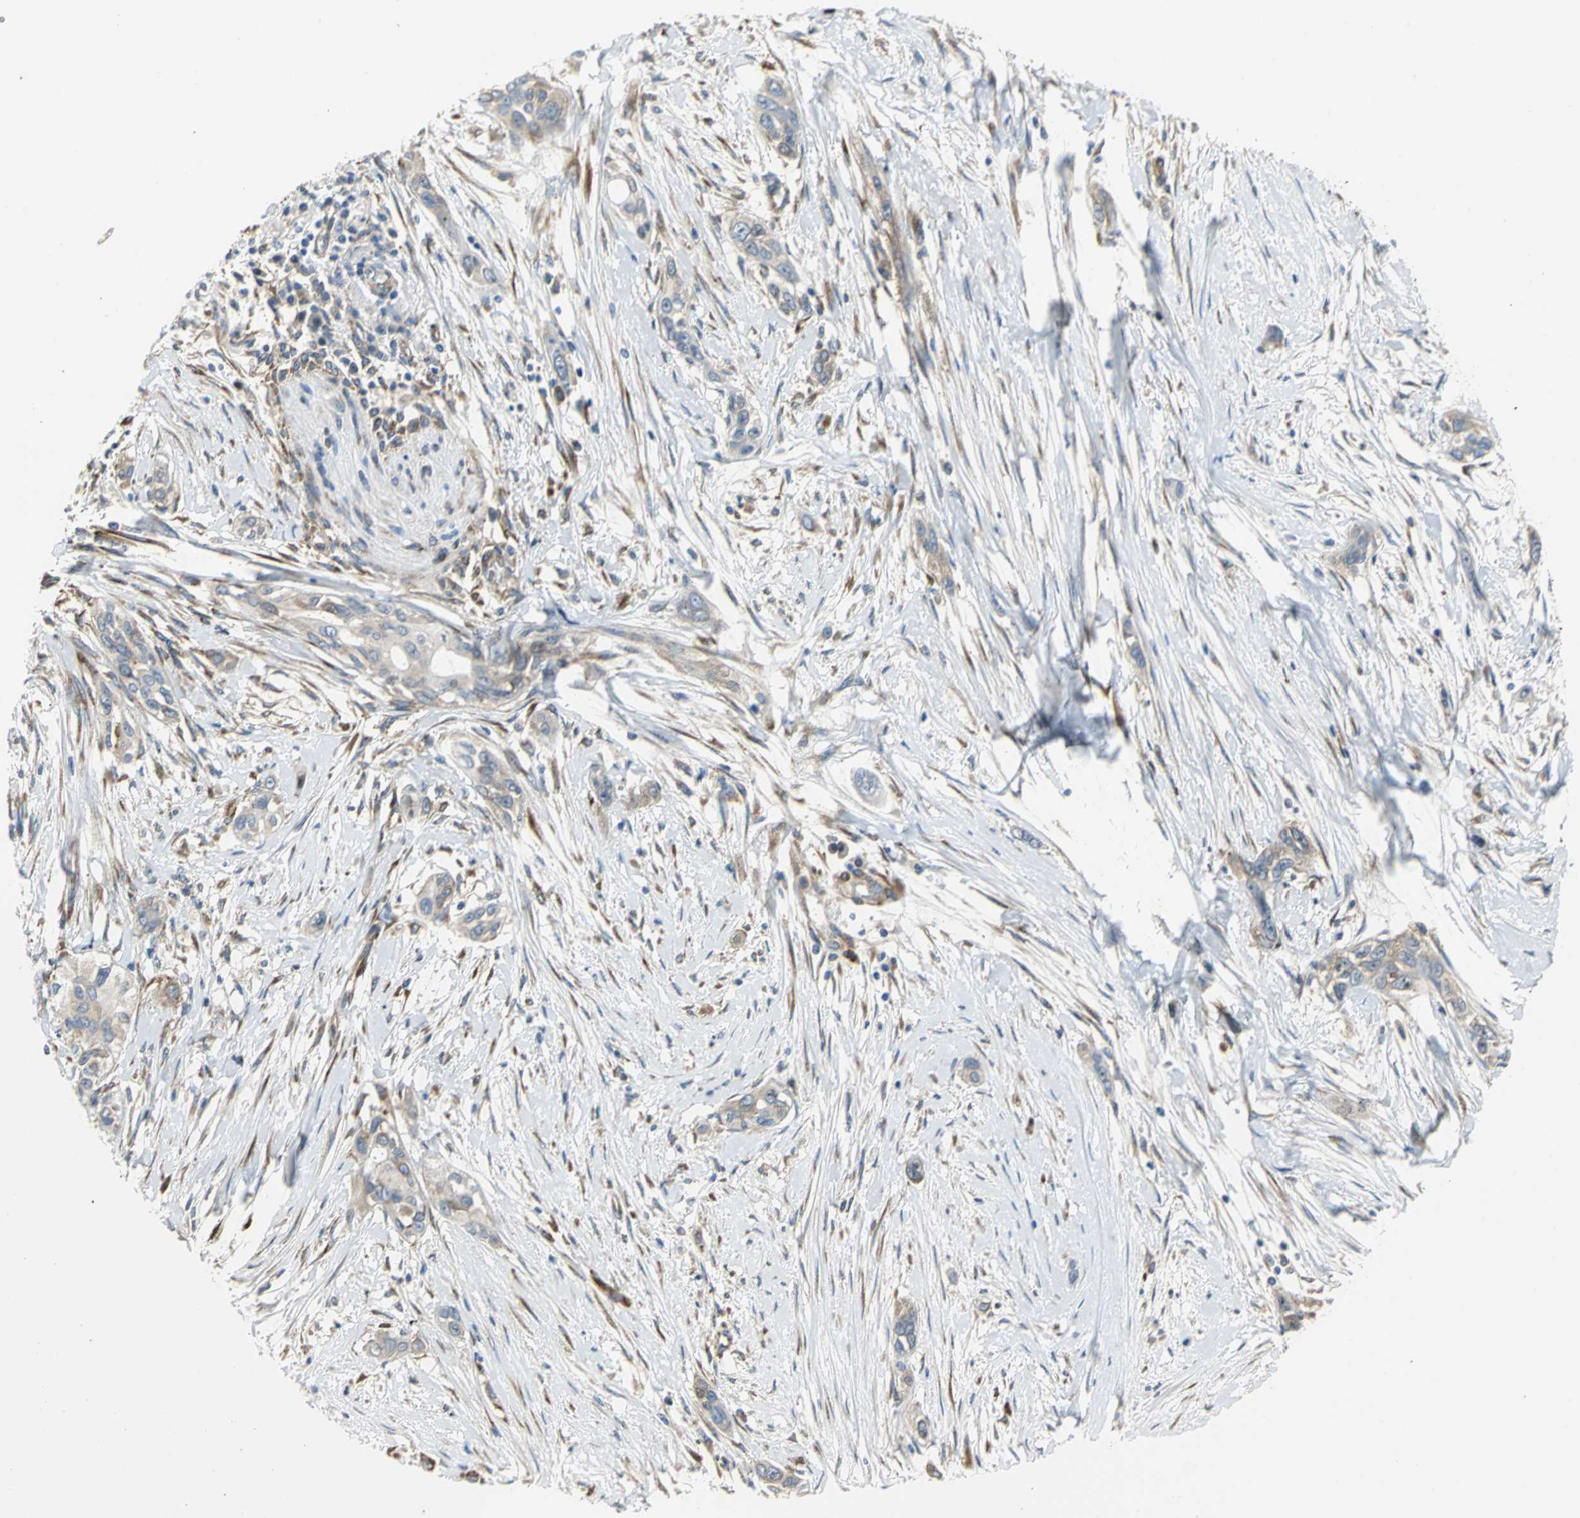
{"staining": {"intensity": "moderate", "quantity": ">75%", "location": "cytoplasmic/membranous"}, "tissue": "pancreatic cancer", "cell_type": "Tumor cells", "image_type": "cancer", "snomed": [{"axis": "morphology", "description": "Adenocarcinoma, NOS"}, {"axis": "topography", "description": "Pancreas"}], "caption": "Protein staining of pancreatic adenocarcinoma tissue displays moderate cytoplasmic/membranous staining in approximately >75% of tumor cells.", "gene": "YBX1", "patient": {"sex": "female", "age": 60}}